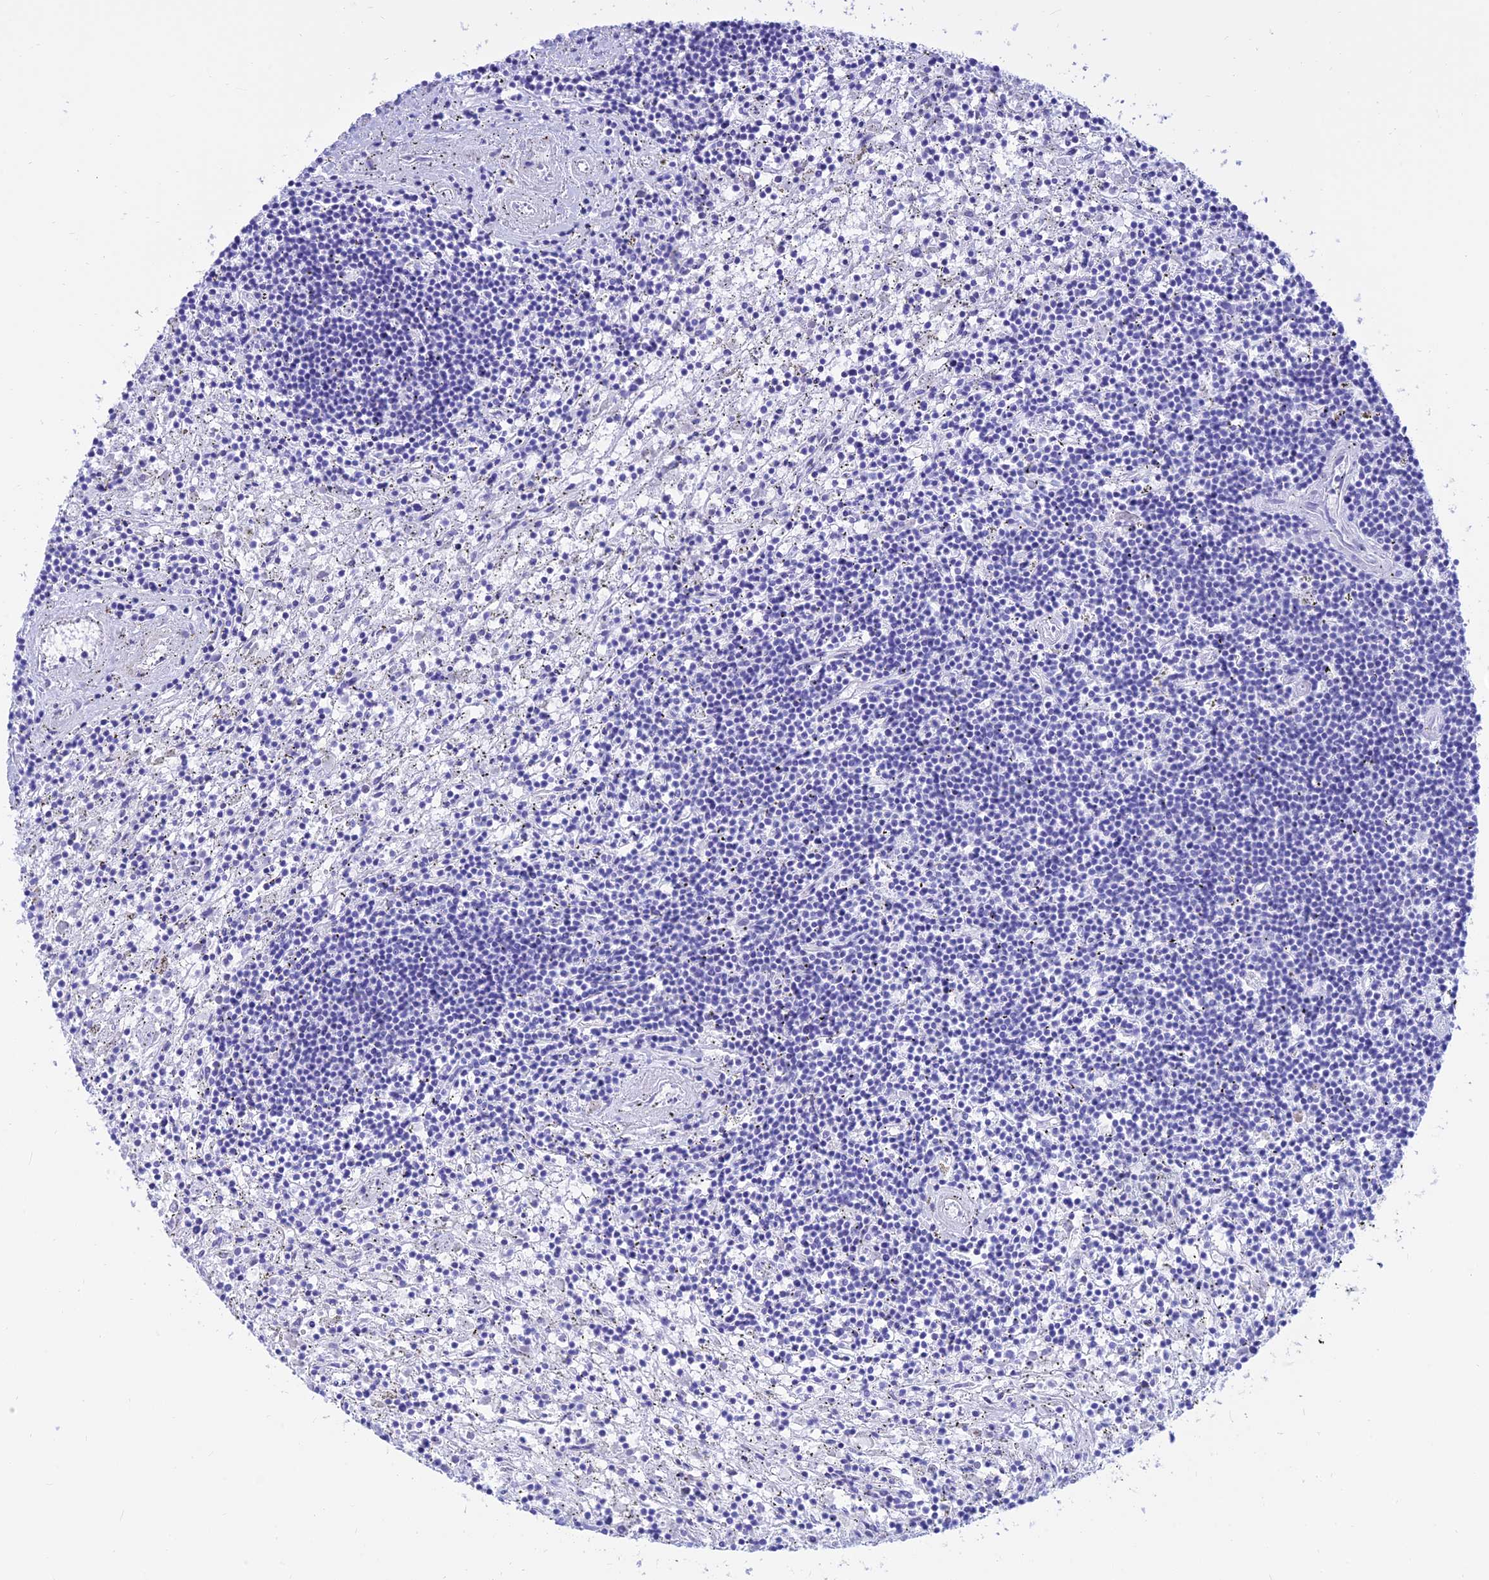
{"staining": {"intensity": "negative", "quantity": "none", "location": "none"}, "tissue": "lymphoma", "cell_type": "Tumor cells", "image_type": "cancer", "snomed": [{"axis": "morphology", "description": "Malignant lymphoma, non-Hodgkin's type, Low grade"}, {"axis": "topography", "description": "Spleen"}], "caption": "The histopathology image demonstrates no significant staining in tumor cells of lymphoma.", "gene": "PRNP", "patient": {"sex": "male", "age": 76}}